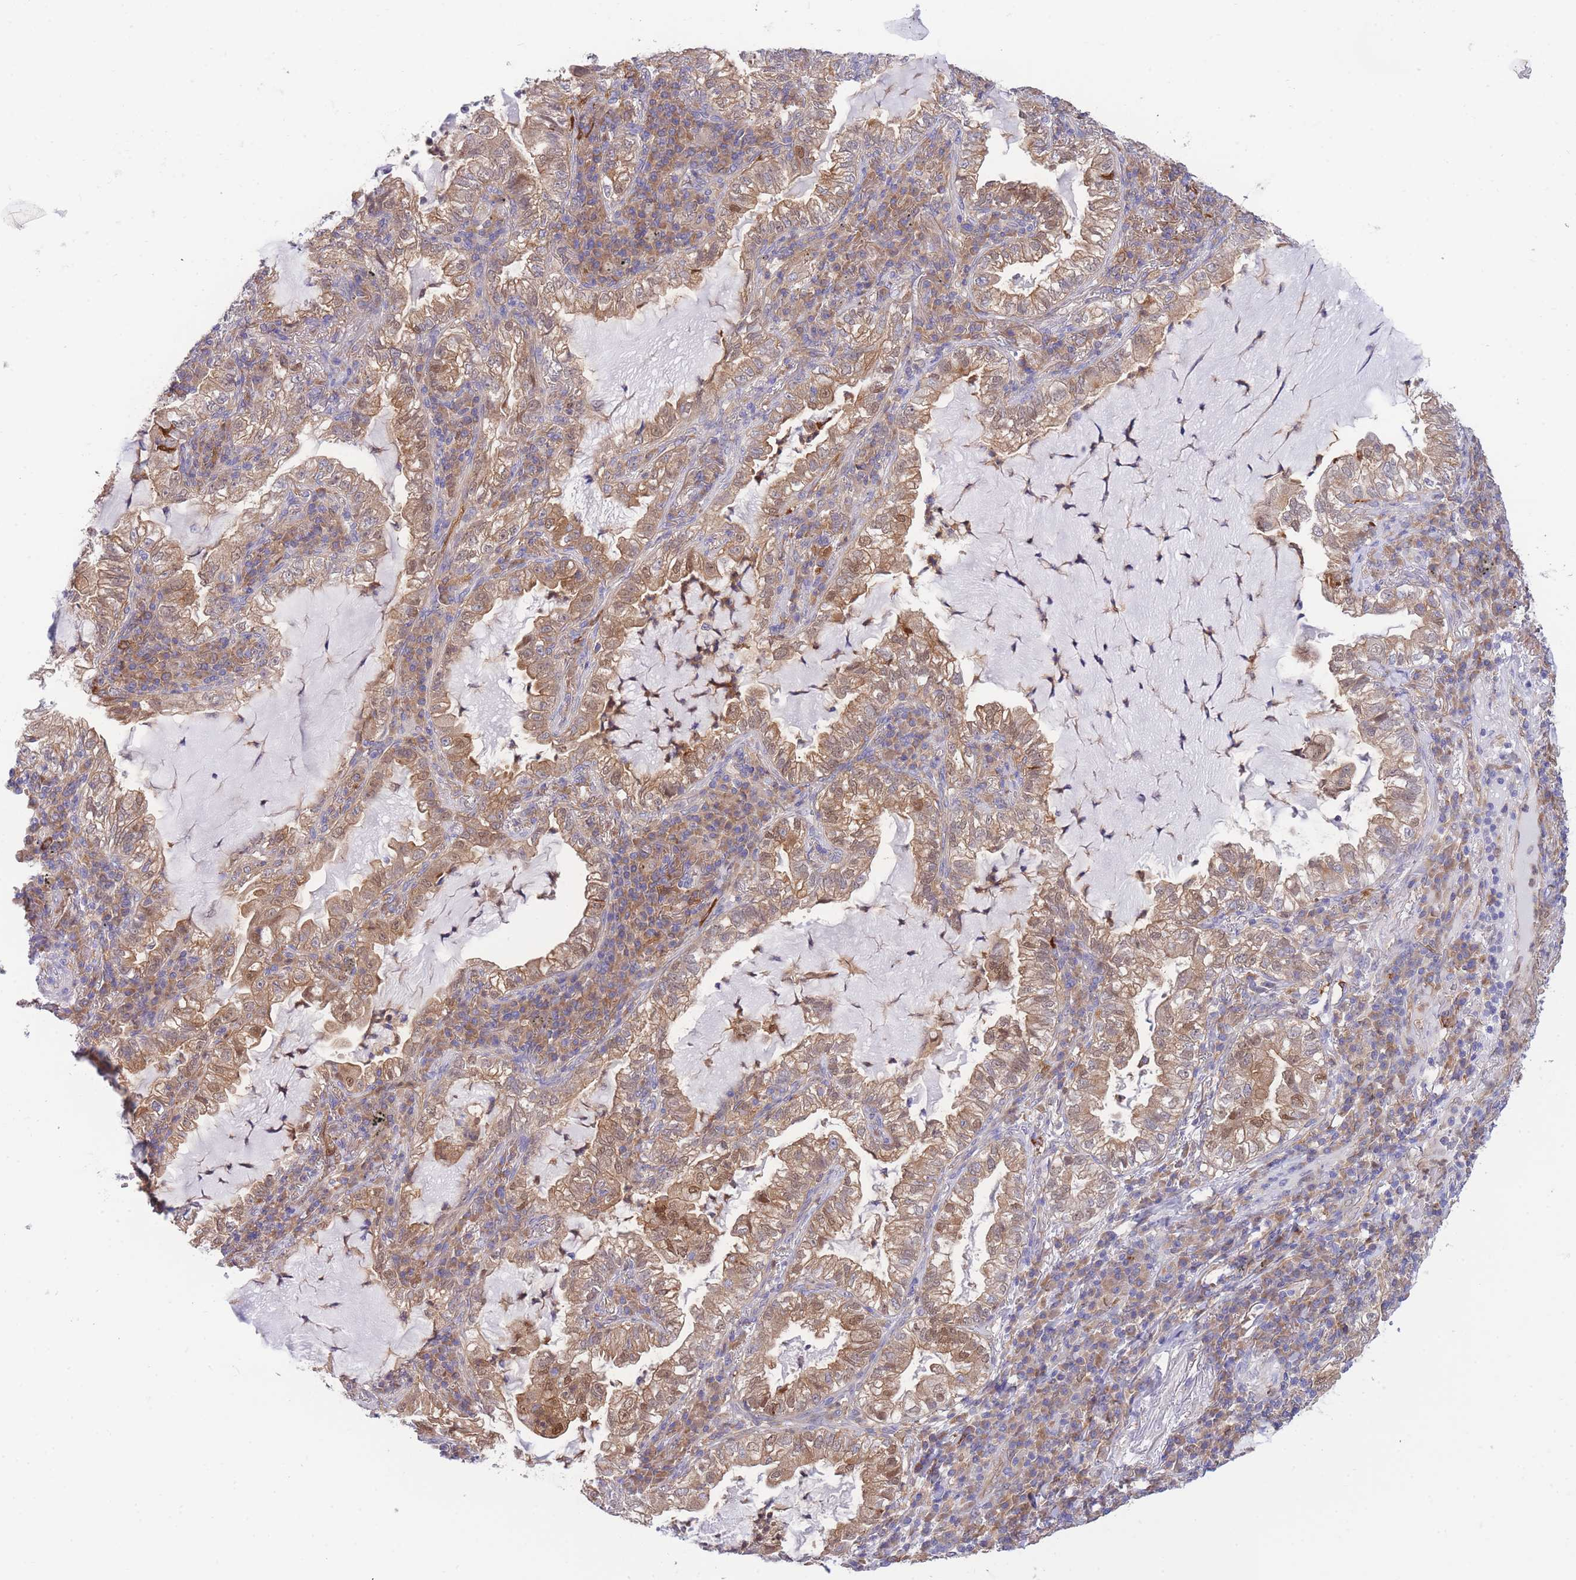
{"staining": {"intensity": "moderate", "quantity": ">75%", "location": "cytoplasmic/membranous,nuclear"}, "tissue": "lung cancer", "cell_type": "Tumor cells", "image_type": "cancer", "snomed": [{"axis": "morphology", "description": "Adenocarcinoma, NOS"}, {"axis": "topography", "description": "Lung"}], "caption": "Immunohistochemical staining of human lung cancer (adenocarcinoma) shows medium levels of moderate cytoplasmic/membranous and nuclear protein expression in about >75% of tumor cells.", "gene": "NAMPT", "patient": {"sex": "female", "age": 73}}